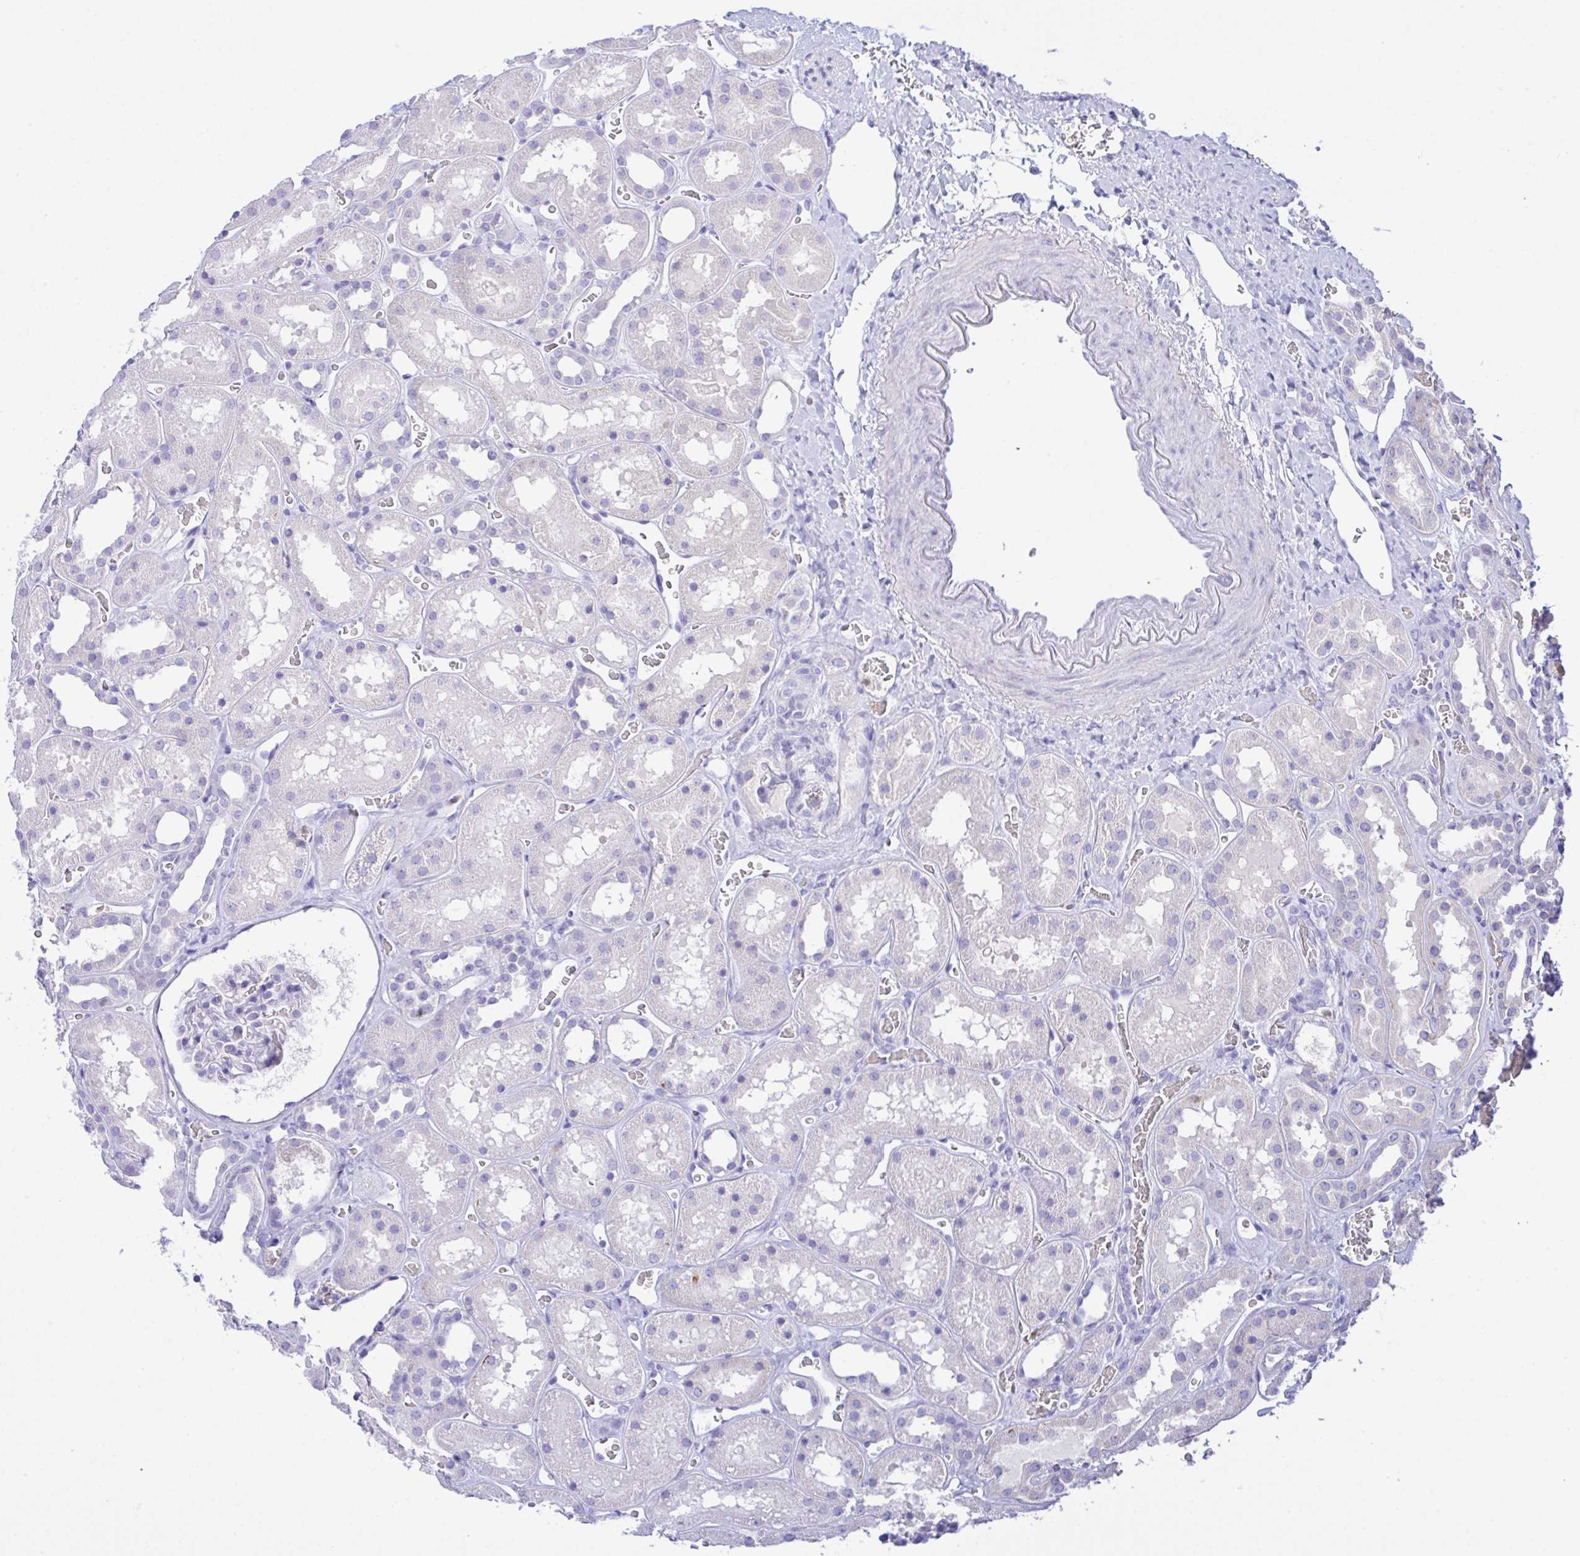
{"staining": {"intensity": "negative", "quantity": "none", "location": "none"}, "tissue": "kidney", "cell_type": "Cells in glomeruli", "image_type": "normal", "snomed": [{"axis": "morphology", "description": "Normal tissue, NOS"}, {"axis": "topography", "description": "Kidney"}], "caption": "This is an IHC micrograph of normal kidney. There is no positivity in cells in glomeruli.", "gene": "ZNF221", "patient": {"sex": "female", "age": 41}}